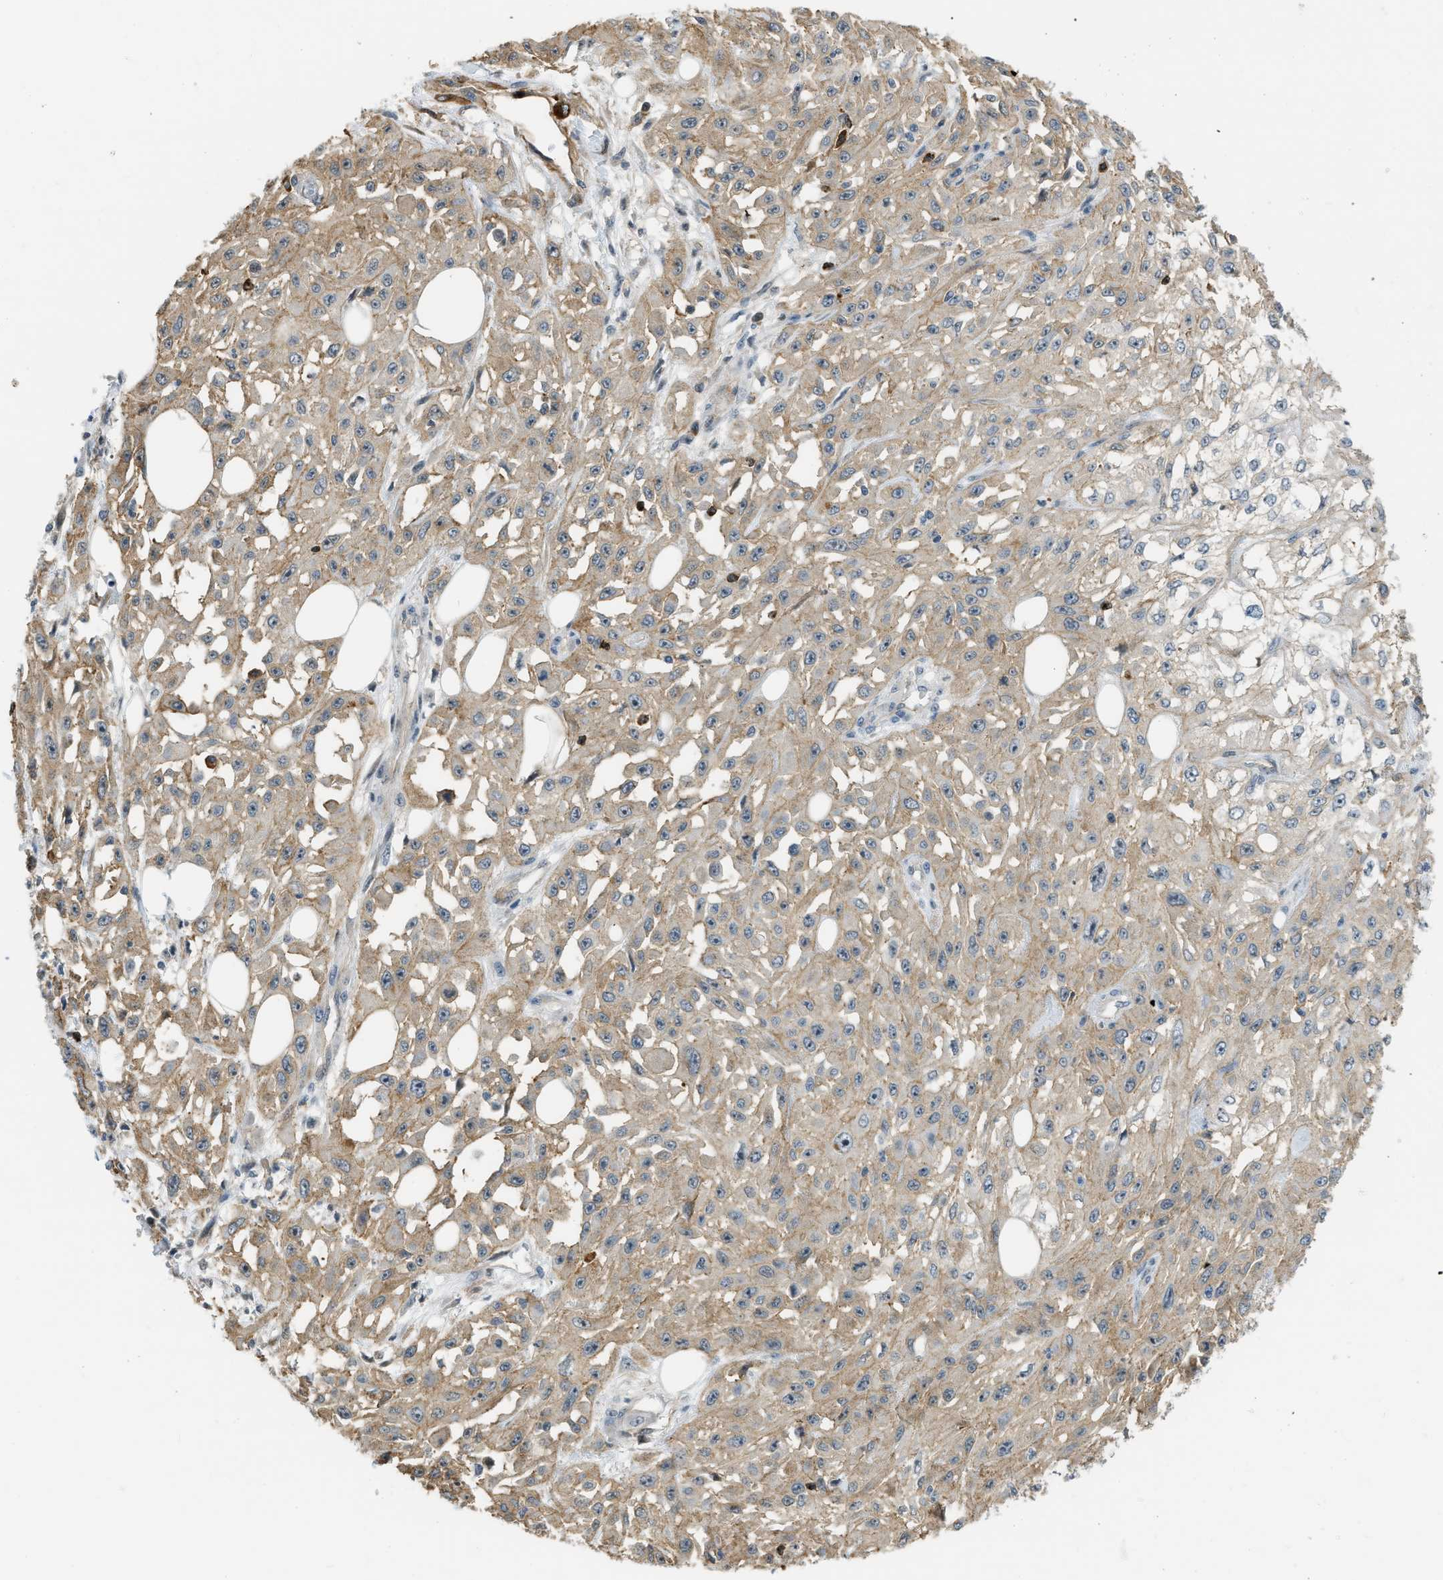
{"staining": {"intensity": "moderate", "quantity": ">75%", "location": "cytoplasmic/membranous"}, "tissue": "skin cancer", "cell_type": "Tumor cells", "image_type": "cancer", "snomed": [{"axis": "morphology", "description": "Squamous cell carcinoma, NOS"}, {"axis": "morphology", "description": "Squamous cell carcinoma, metastatic, NOS"}, {"axis": "topography", "description": "Skin"}, {"axis": "topography", "description": "Lymph node"}], "caption": "Protein staining shows moderate cytoplasmic/membranous positivity in about >75% of tumor cells in skin cancer. The protein of interest is stained brown, and the nuclei are stained in blue (DAB (3,3'-diaminobenzidine) IHC with brightfield microscopy, high magnification).", "gene": "KIAA1671", "patient": {"sex": "male", "age": 75}}